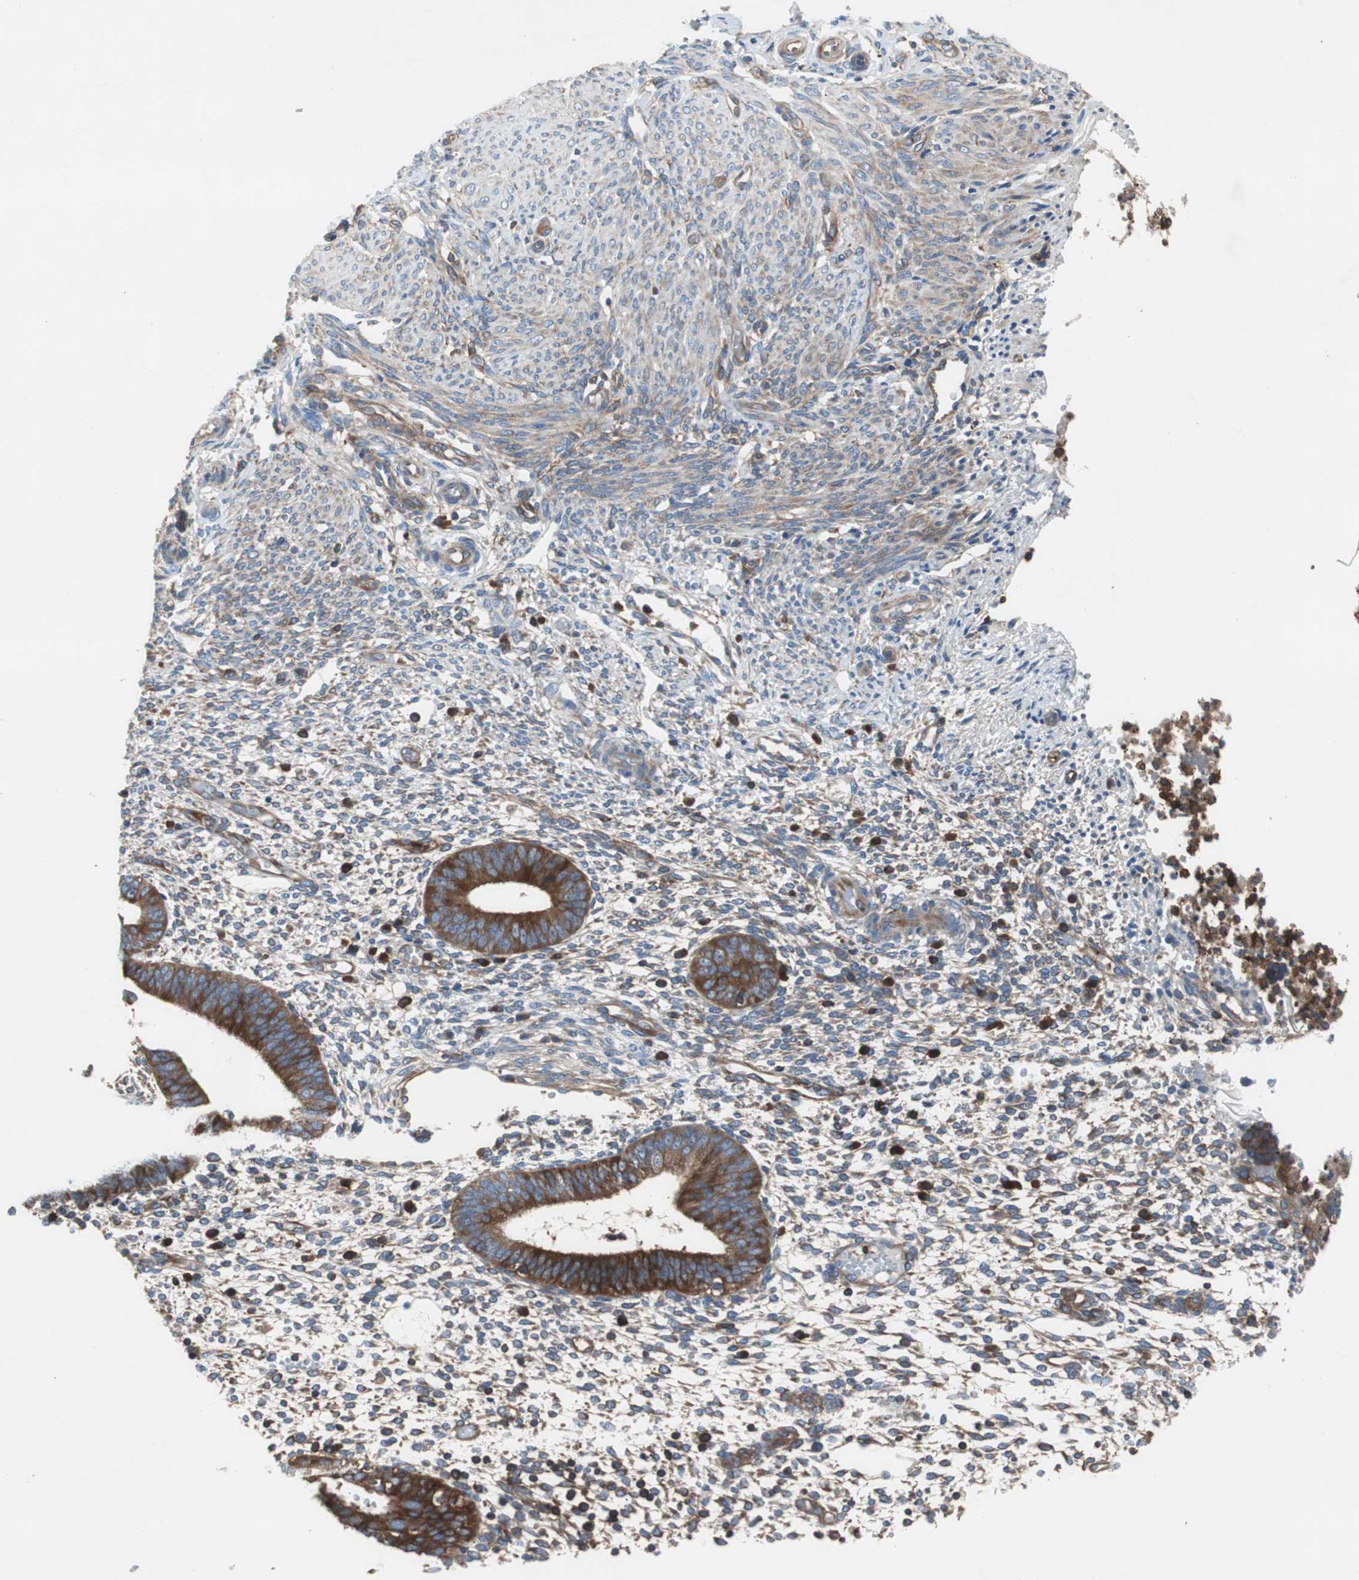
{"staining": {"intensity": "moderate", "quantity": "25%-75%", "location": "cytoplasmic/membranous"}, "tissue": "endometrium", "cell_type": "Cells in endometrial stroma", "image_type": "normal", "snomed": [{"axis": "morphology", "description": "Normal tissue, NOS"}, {"axis": "topography", "description": "Endometrium"}], "caption": "Immunohistochemistry (IHC) of benign human endometrium demonstrates medium levels of moderate cytoplasmic/membranous expression in approximately 25%-75% of cells in endometrial stroma.", "gene": "GYS1", "patient": {"sex": "female", "age": 35}}